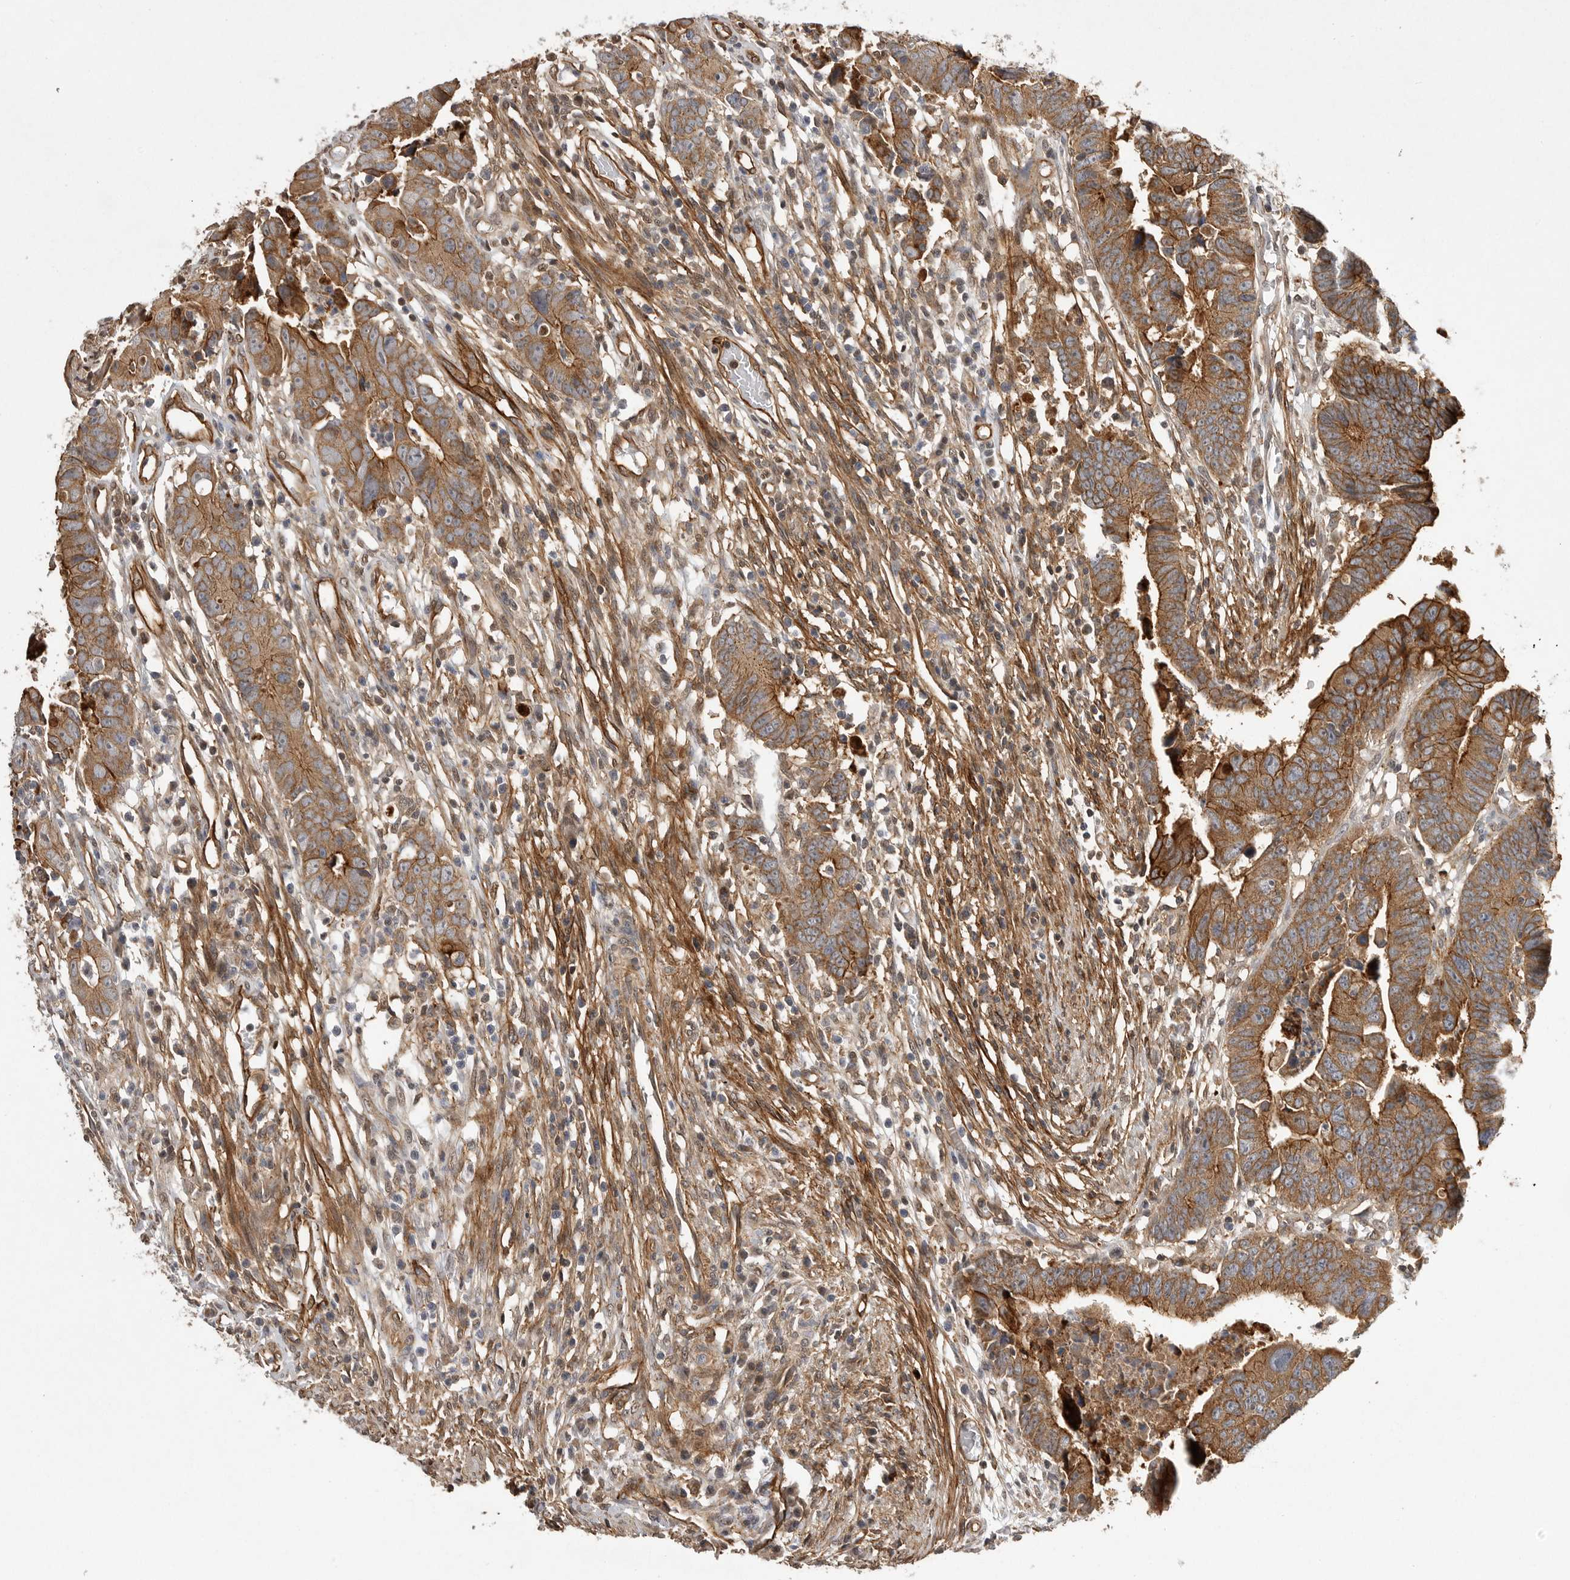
{"staining": {"intensity": "moderate", "quantity": ">75%", "location": "cytoplasmic/membranous"}, "tissue": "colorectal cancer", "cell_type": "Tumor cells", "image_type": "cancer", "snomed": [{"axis": "morphology", "description": "Adenocarcinoma, NOS"}, {"axis": "topography", "description": "Rectum"}], "caption": "Protein expression analysis of colorectal adenocarcinoma displays moderate cytoplasmic/membranous staining in about >75% of tumor cells.", "gene": "NECTIN1", "patient": {"sex": "female", "age": 65}}